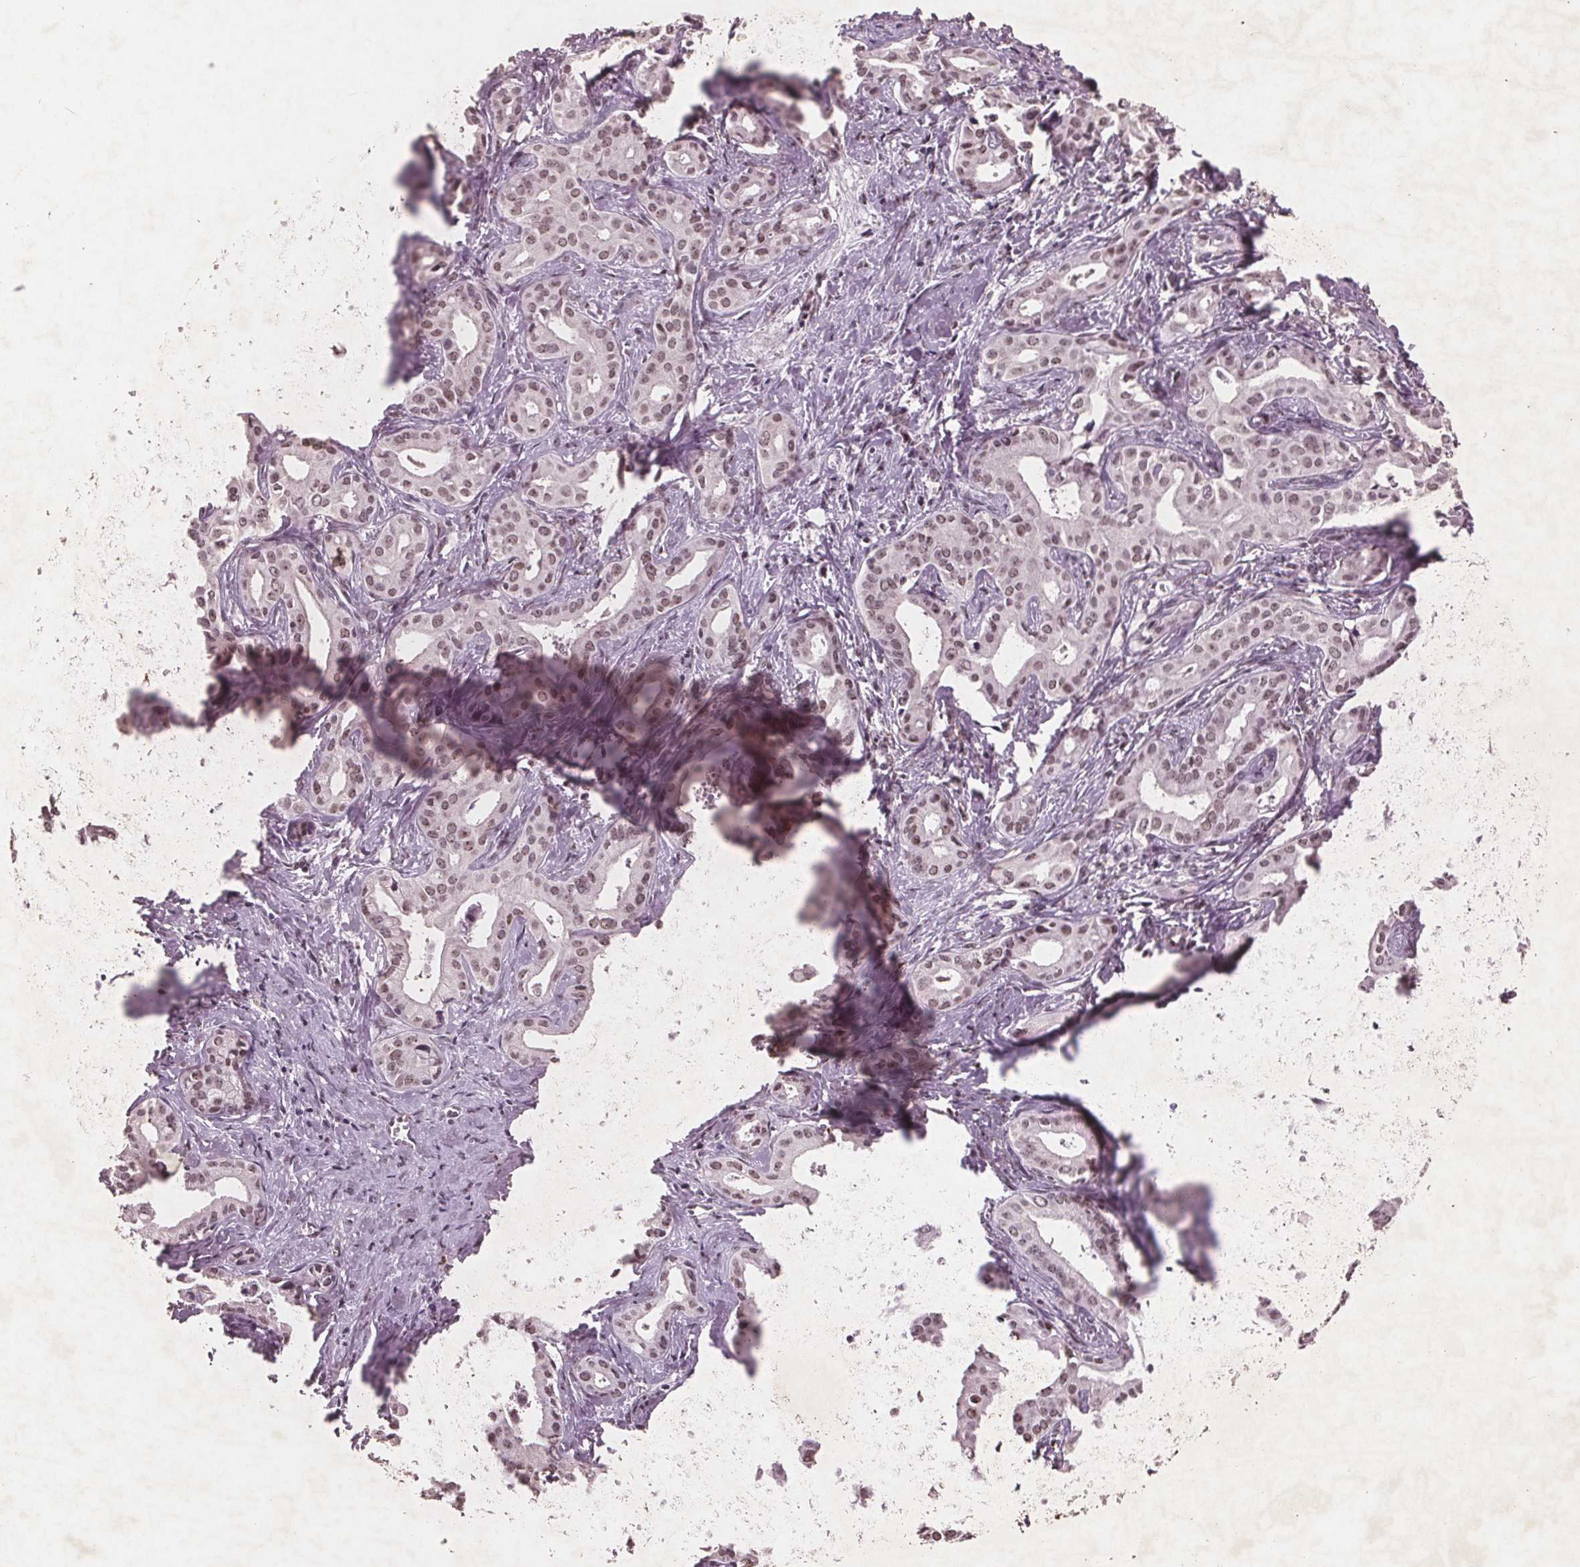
{"staining": {"intensity": "weak", "quantity": ">75%", "location": "nuclear"}, "tissue": "liver cancer", "cell_type": "Tumor cells", "image_type": "cancer", "snomed": [{"axis": "morphology", "description": "Cholangiocarcinoma"}, {"axis": "topography", "description": "Liver"}], "caption": "Weak nuclear protein staining is seen in approximately >75% of tumor cells in liver cancer (cholangiocarcinoma).", "gene": "RPS6KA2", "patient": {"sex": "female", "age": 65}}